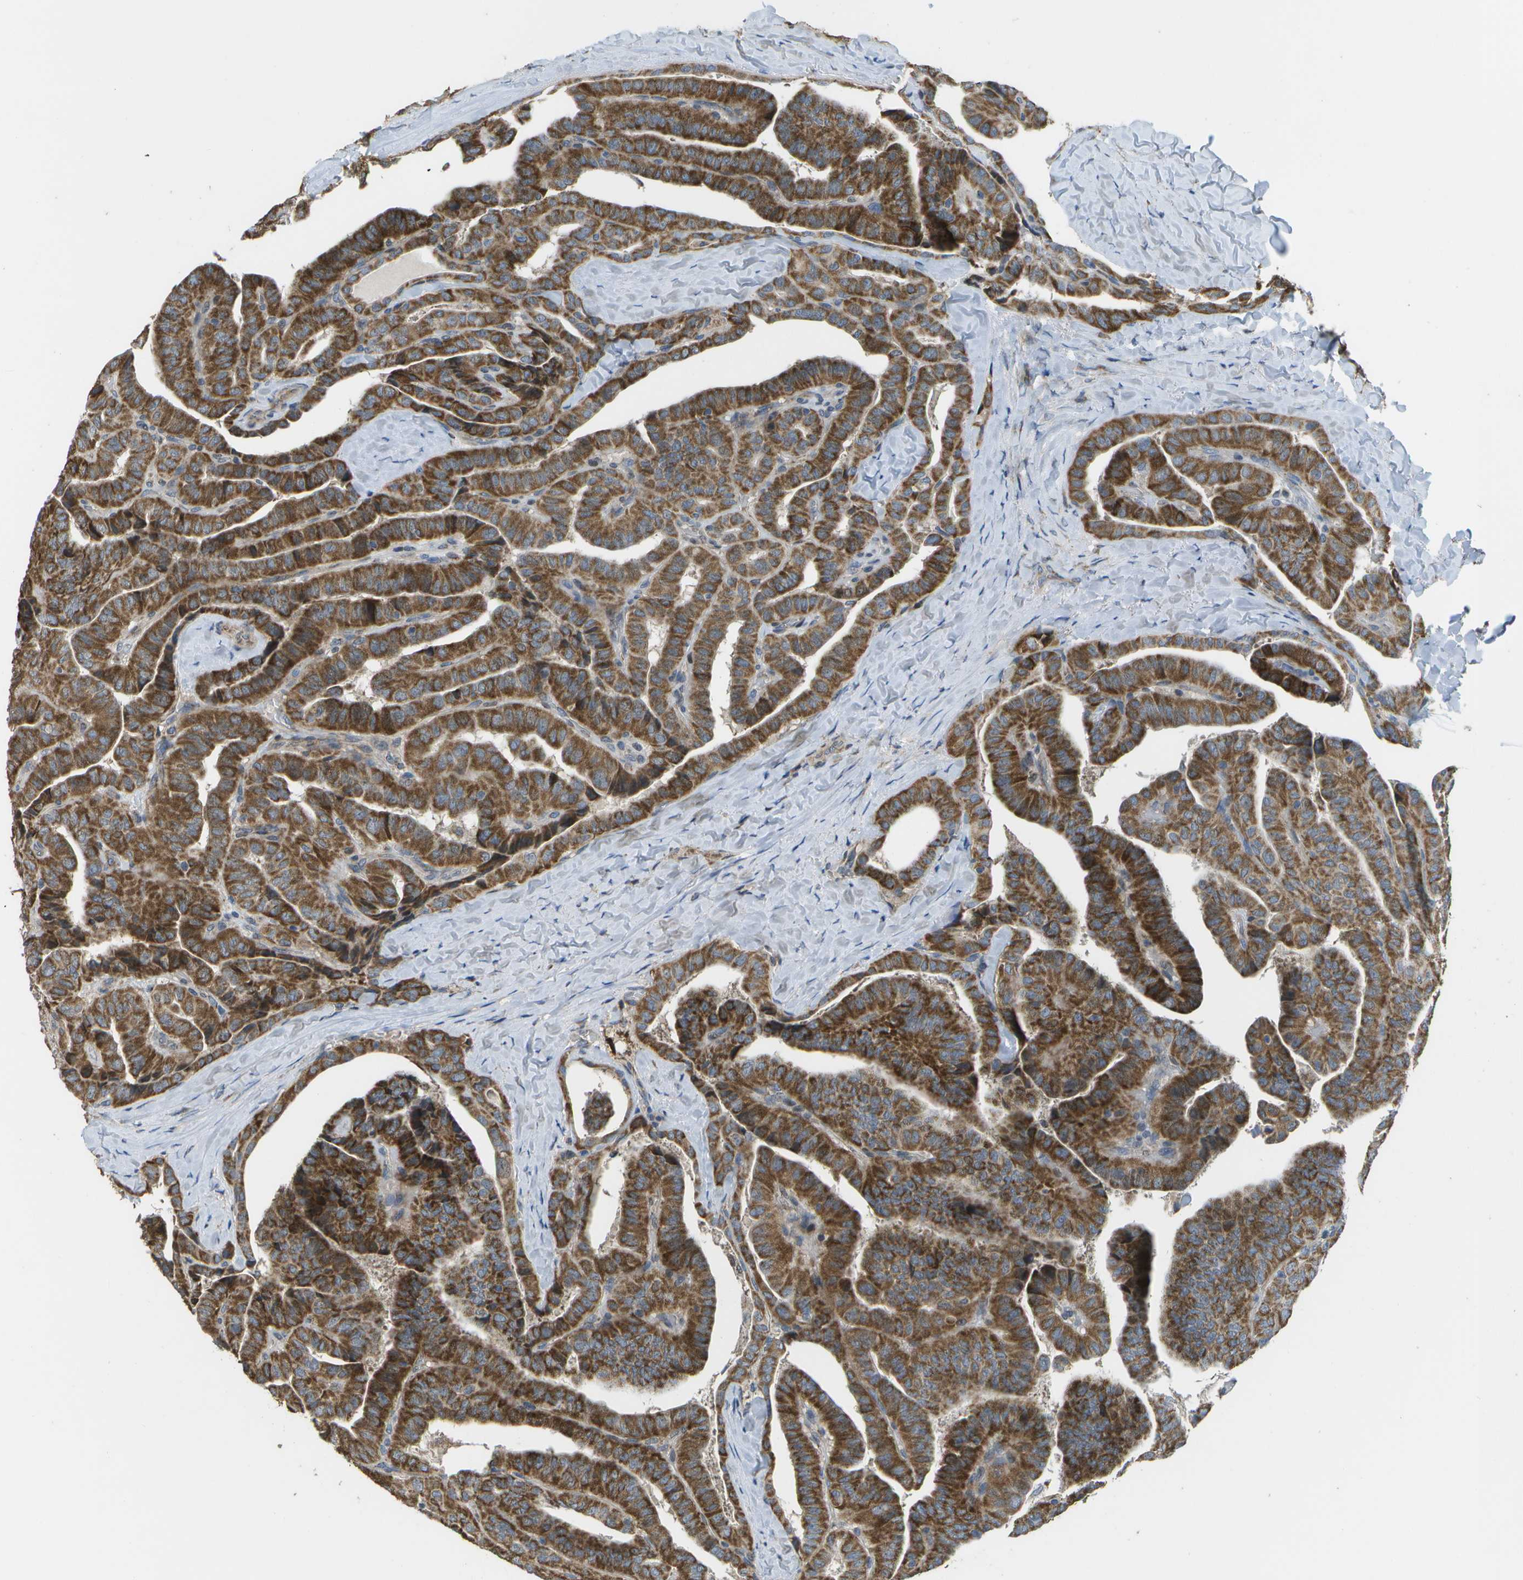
{"staining": {"intensity": "strong", "quantity": ">75%", "location": "cytoplasmic/membranous"}, "tissue": "thyroid cancer", "cell_type": "Tumor cells", "image_type": "cancer", "snomed": [{"axis": "morphology", "description": "Papillary adenocarcinoma, NOS"}, {"axis": "topography", "description": "Thyroid gland"}], "caption": "Immunohistochemical staining of thyroid cancer (papillary adenocarcinoma) exhibits strong cytoplasmic/membranous protein positivity in approximately >75% of tumor cells.", "gene": "HADHA", "patient": {"sex": "male", "age": 77}}